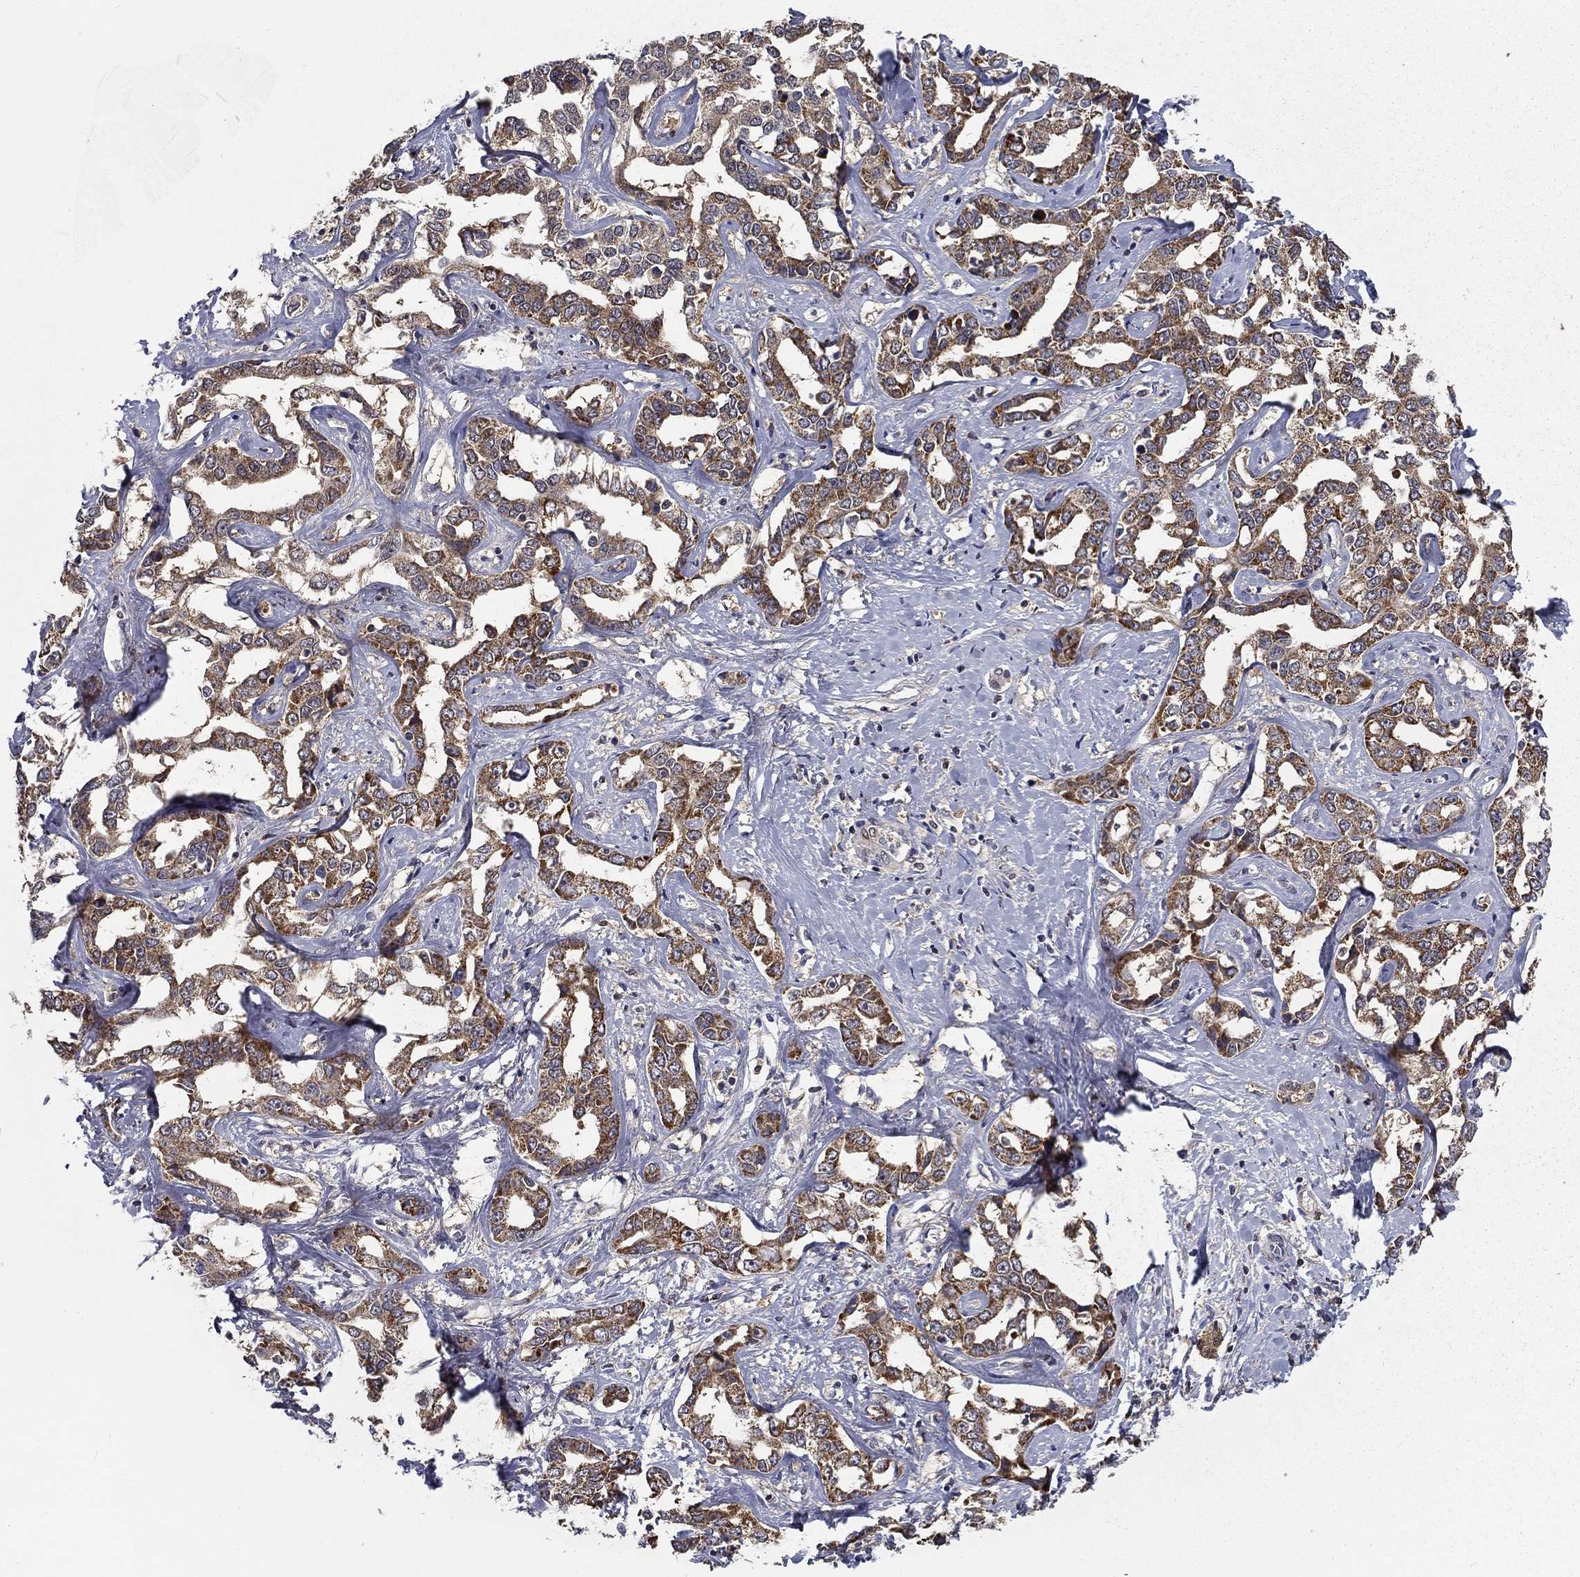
{"staining": {"intensity": "moderate", "quantity": ">75%", "location": "cytoplasmic/membranous"}, "tissue": "liver cancer", "cell_type": "Tumor cells", "image_type": "cancer", "snomed": [{"axis": "morphology", "description": "Cholangiocarcinoma"}, {"axis": "topography", "description": "Liver"}], "caption": "Immunohistochemistry staining of liver cancer (cholangiocarcinoma), which displays medium levels of moderate cytoplasmic/membranous positivity in approximately >75% of tumor cells indicating moderate cytoplasmic/membranous protein positivity. The staining was performed using DAB (3,3'-diaminobenzidine) (brown) for protein detection and nuclei were counterstained in hematoxylin (blue).", "gene": "NIT2", "patient": {"sex": "male", "age": 59}}